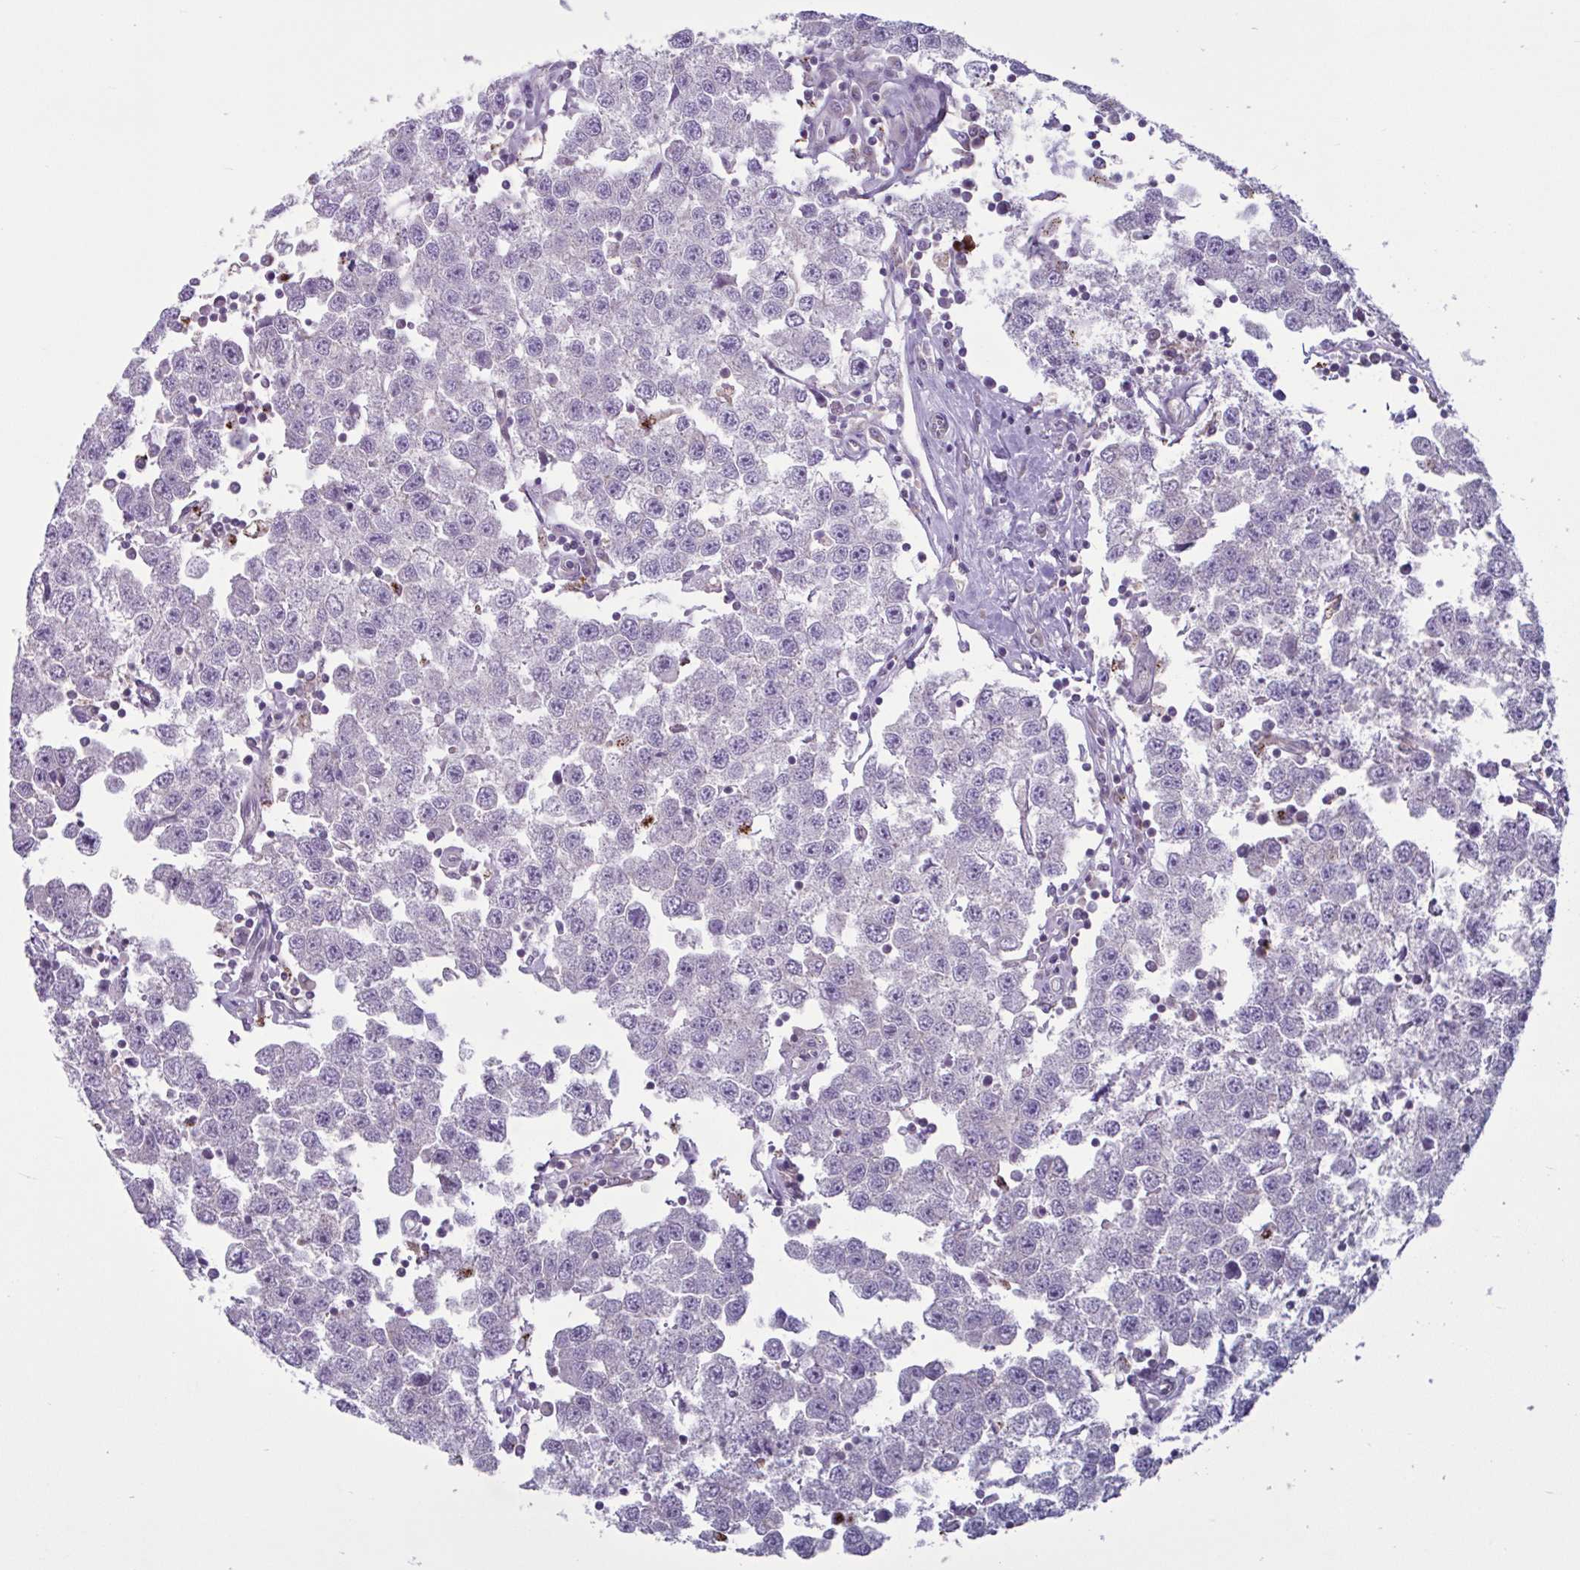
{"staining": {"intensity": "negative", "quantity": "none", "location": "none"}, "tissue": "testis cancer", "cell_type": "Tumor cells", "image_type": "cancer", "snomed": [{"axis": "morphology", "description": "Seminoma, NOS"}, {"axis": "topography", "description": "Testis"}], "caption": "Tumor cells are negative for brown protein staining in testis seminoma.", "gene": "GLTP", "patient": {"sex": "male", "age": 34}}